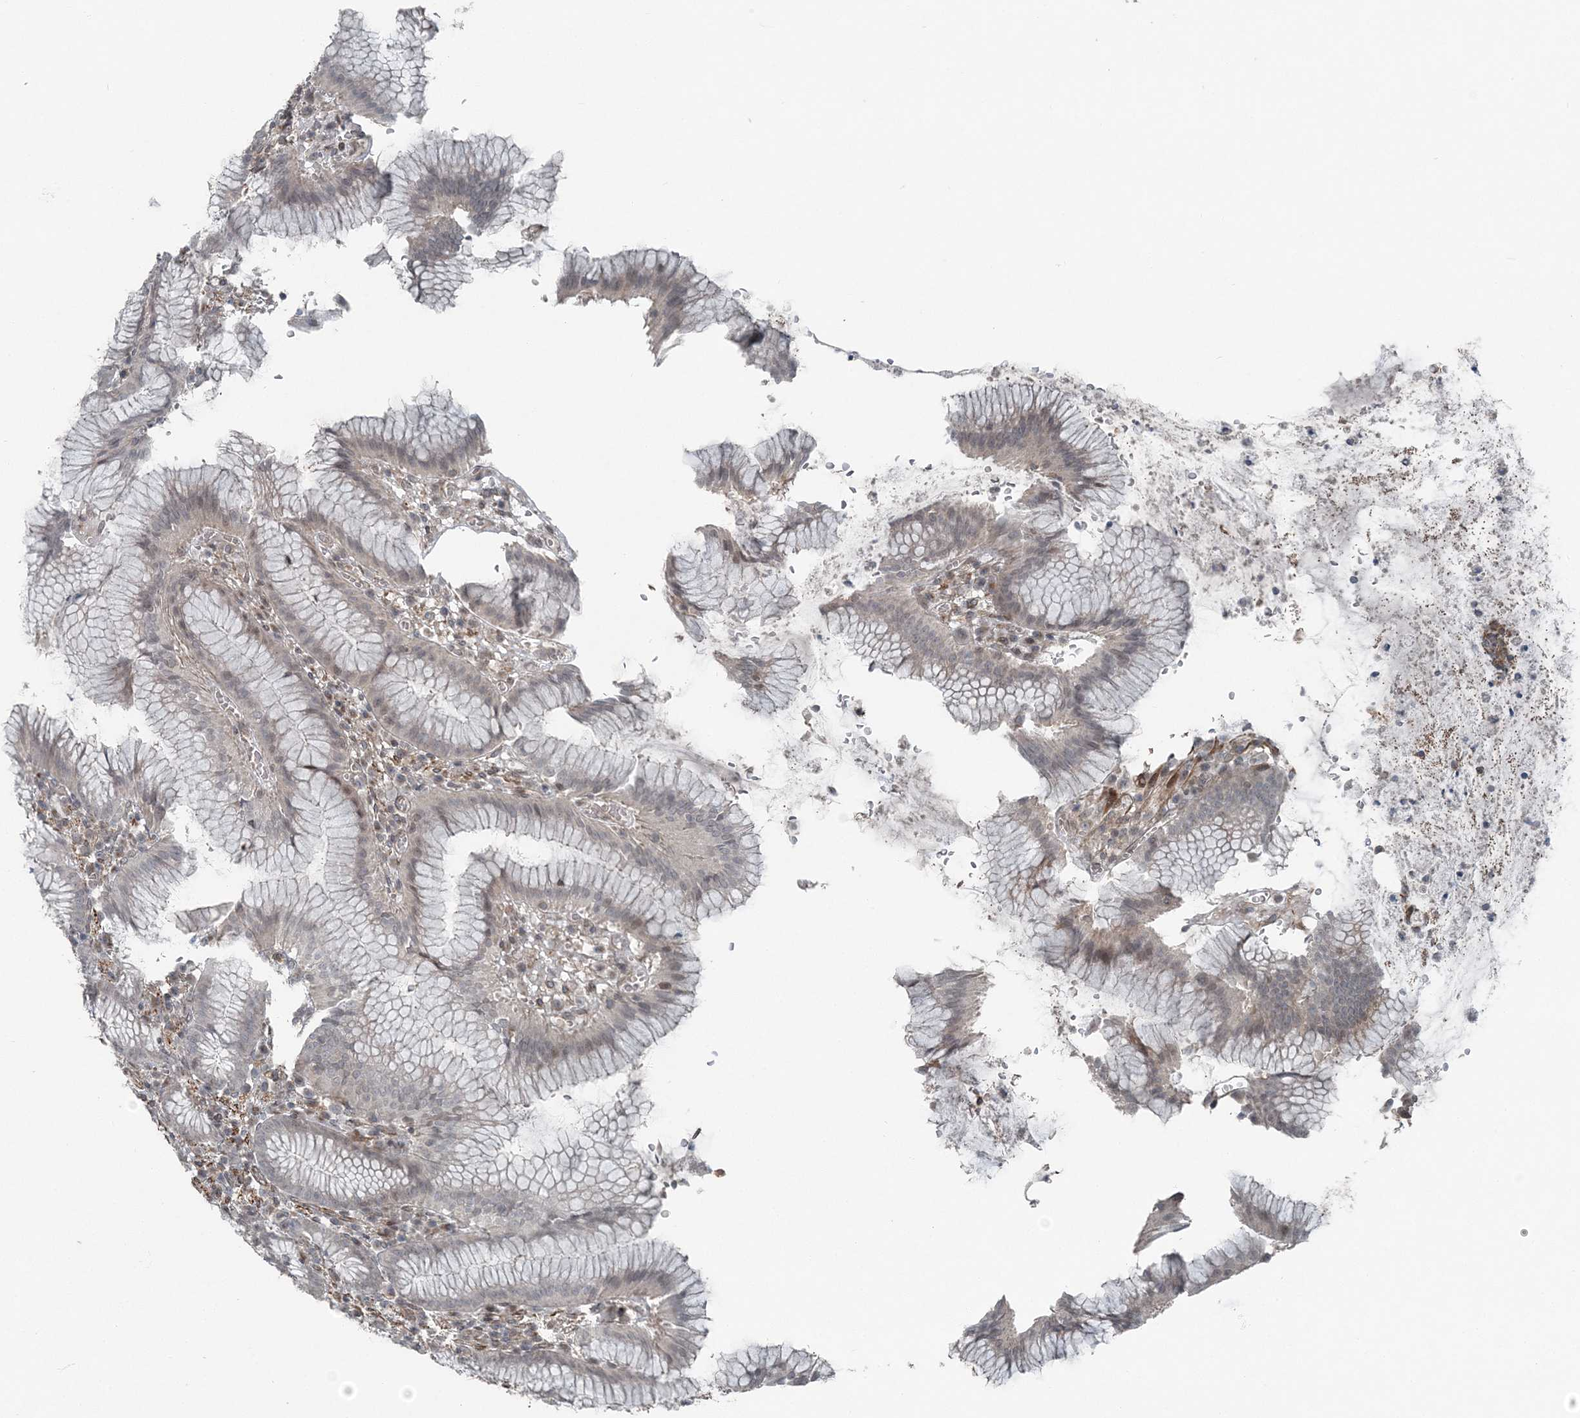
{"staining": {"intensity": "weak", "quantity": "<25%", "location": "cytoplasmic/membranous"}, "tissue": "stomach", "cell_type": "Glandular cells", "image_type": "normal", "snomed": [{"axis": "morphology", "description": "Normal tissue, NOS"}, {"axis": "topography", "description": "Stomach"}], "caption": "IHC of benign human stomach reveals no expression in glandular cells. The staining was performed using DAB (3,3'-diaminobenzidine) to visualize the protein expression in brown, while the nuclei were stained in blue with hematoxylin (Magnification: 20x).", "gene": "FBXL17", "patient": {"sex": "male", "age": 55}}